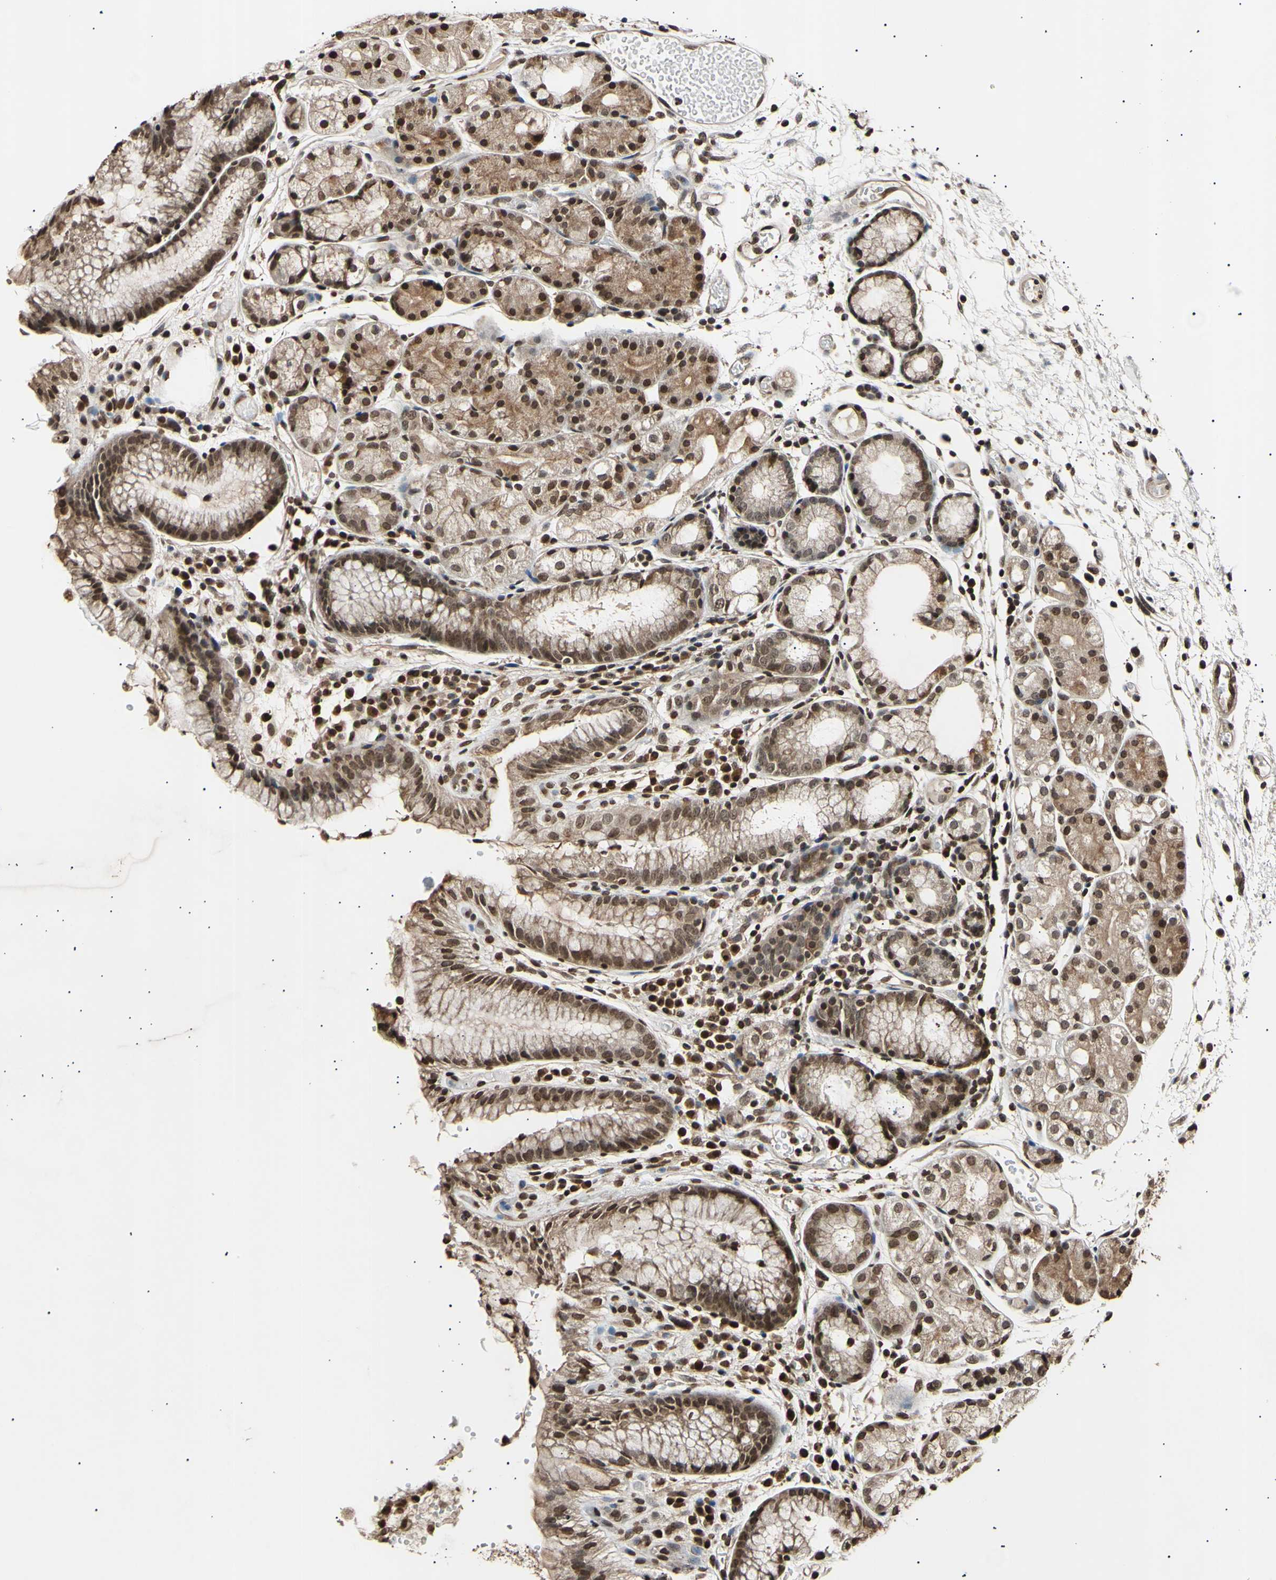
{"staining": {"intensity": "moderate", "quantity": ">75%", "location": "cytoplasmic/membranous,nuclear"}, "tissue": "stomach", "cell_type": "Glandular cells", "image_type": "normal", "snomed": [{"axis": "morphology", "description": "Normal tissue, NOS"}, {"axis": "topography", "description": "Stomach, upper"}], "caption": "Moderate cytoplasmic/membranous,nuclear staining for a protein is appreciated in about >75% of glandular cells of benign stomach using IHC.", "gene": "ANAPC7", "patient": {"sex": "male", "age": 72}}